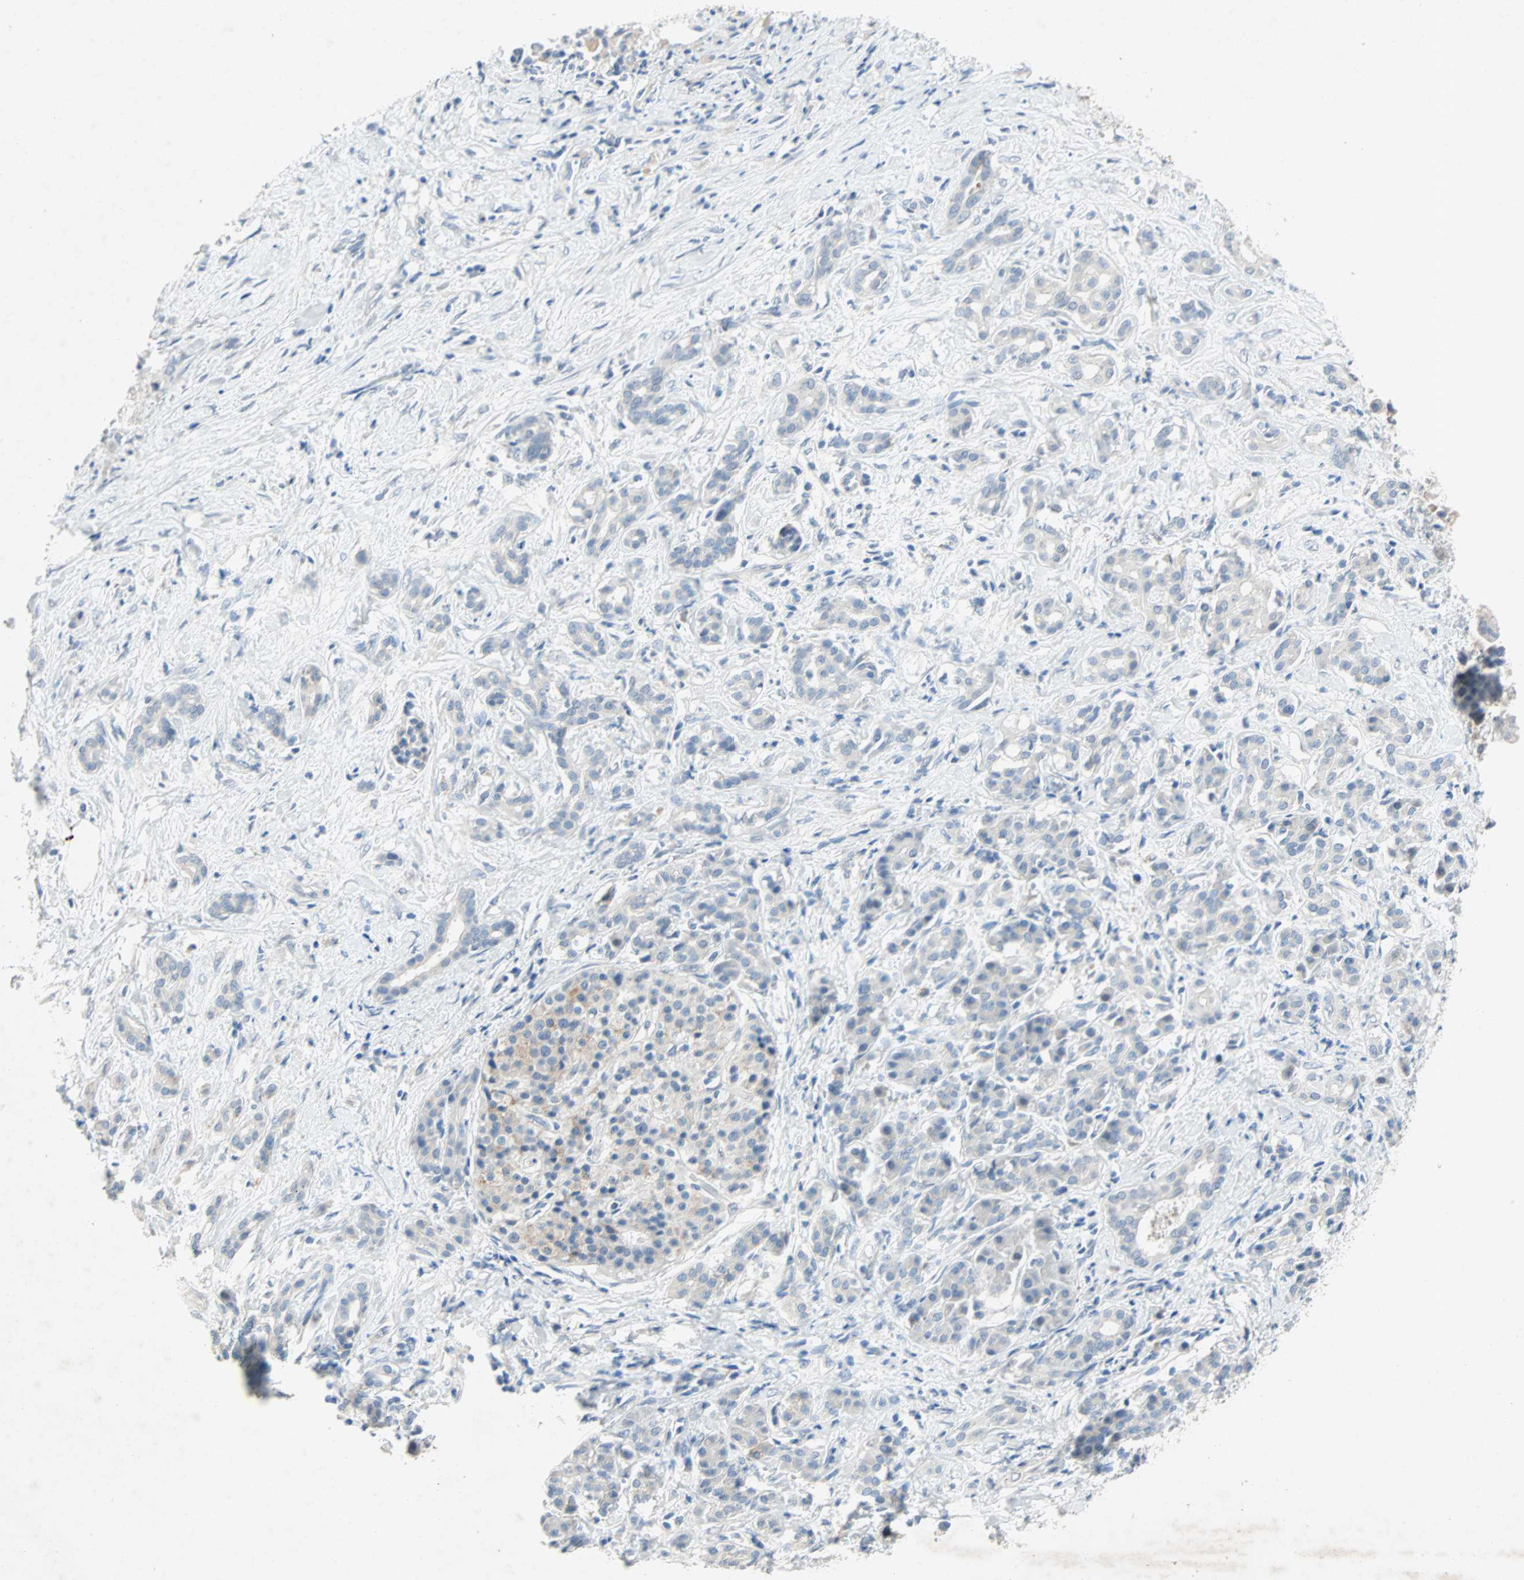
{"staining": {"intensity": "negative", "quantity": "none", "location": "none"}, "tissue": "pancreatic cancer", "cell_type": "Tumor cells", "image_type": "cancer", "snomed": [{"axis": "morphology", "description": "Adenocarcinoma, NOS"}, {"axis": "topography", "description": "Pancreas"}], "caption": "High power microscopy histopathology image of an IHC image of pancreatic adenocarcinoma, revealing no significant positivity in tumor cells.", "gene": "PCDHB2", "patient": {"sex": "male", "age": 41}}